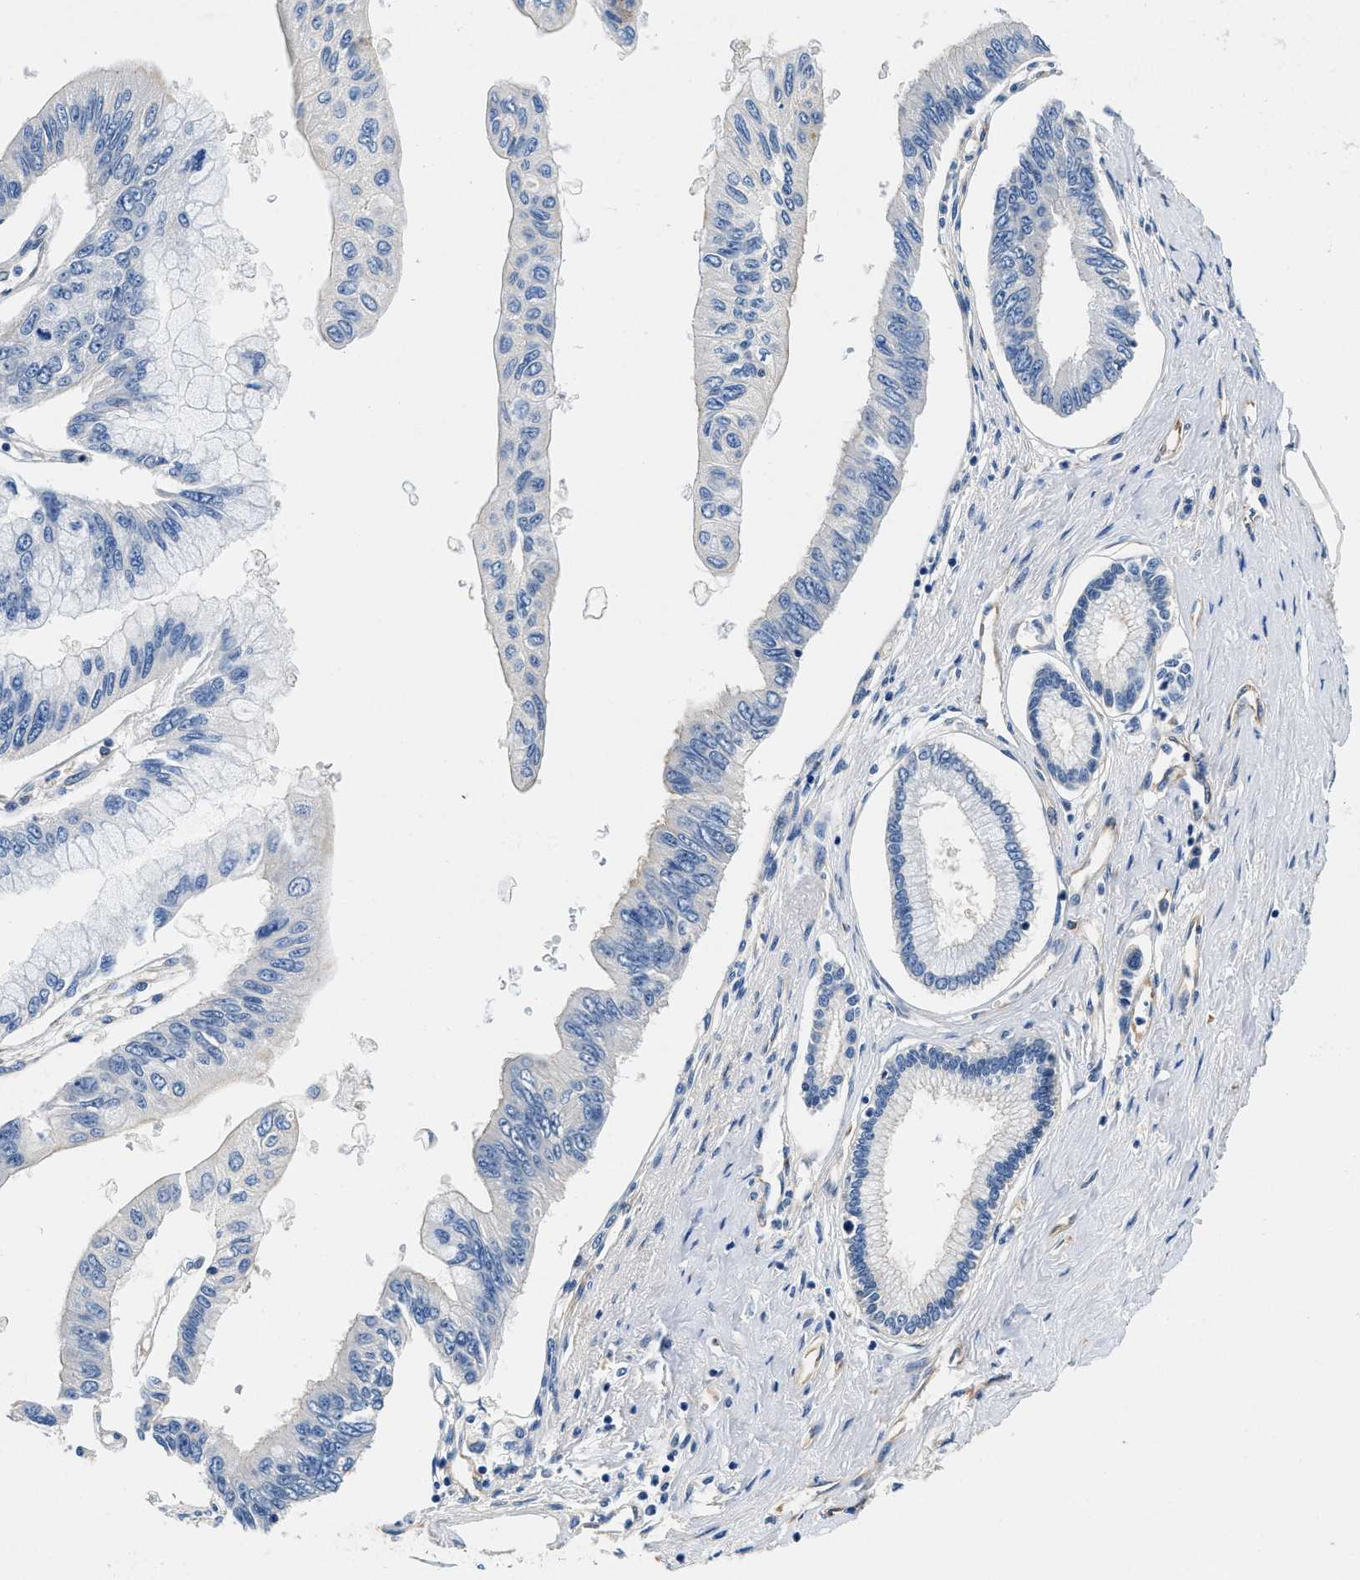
{"staining": {"intensity": "negative", "quantity": "none", "location": "none"}, "tissue": "pancreatic cancer", "cell_type": "Tumor cells", "image_type": "cancer", "snomed": [{"axis": "morphology", "description": "Adenocarcinoma, NOS"}, {"axis": "topography", "description": "Pancreas"}], "caption": "Tumor cells are negative for protein expression in human adenocarcinoma (pancreatic).", "gene": "ZFAND3", "patient": {"sex": "female", "age": 77}}